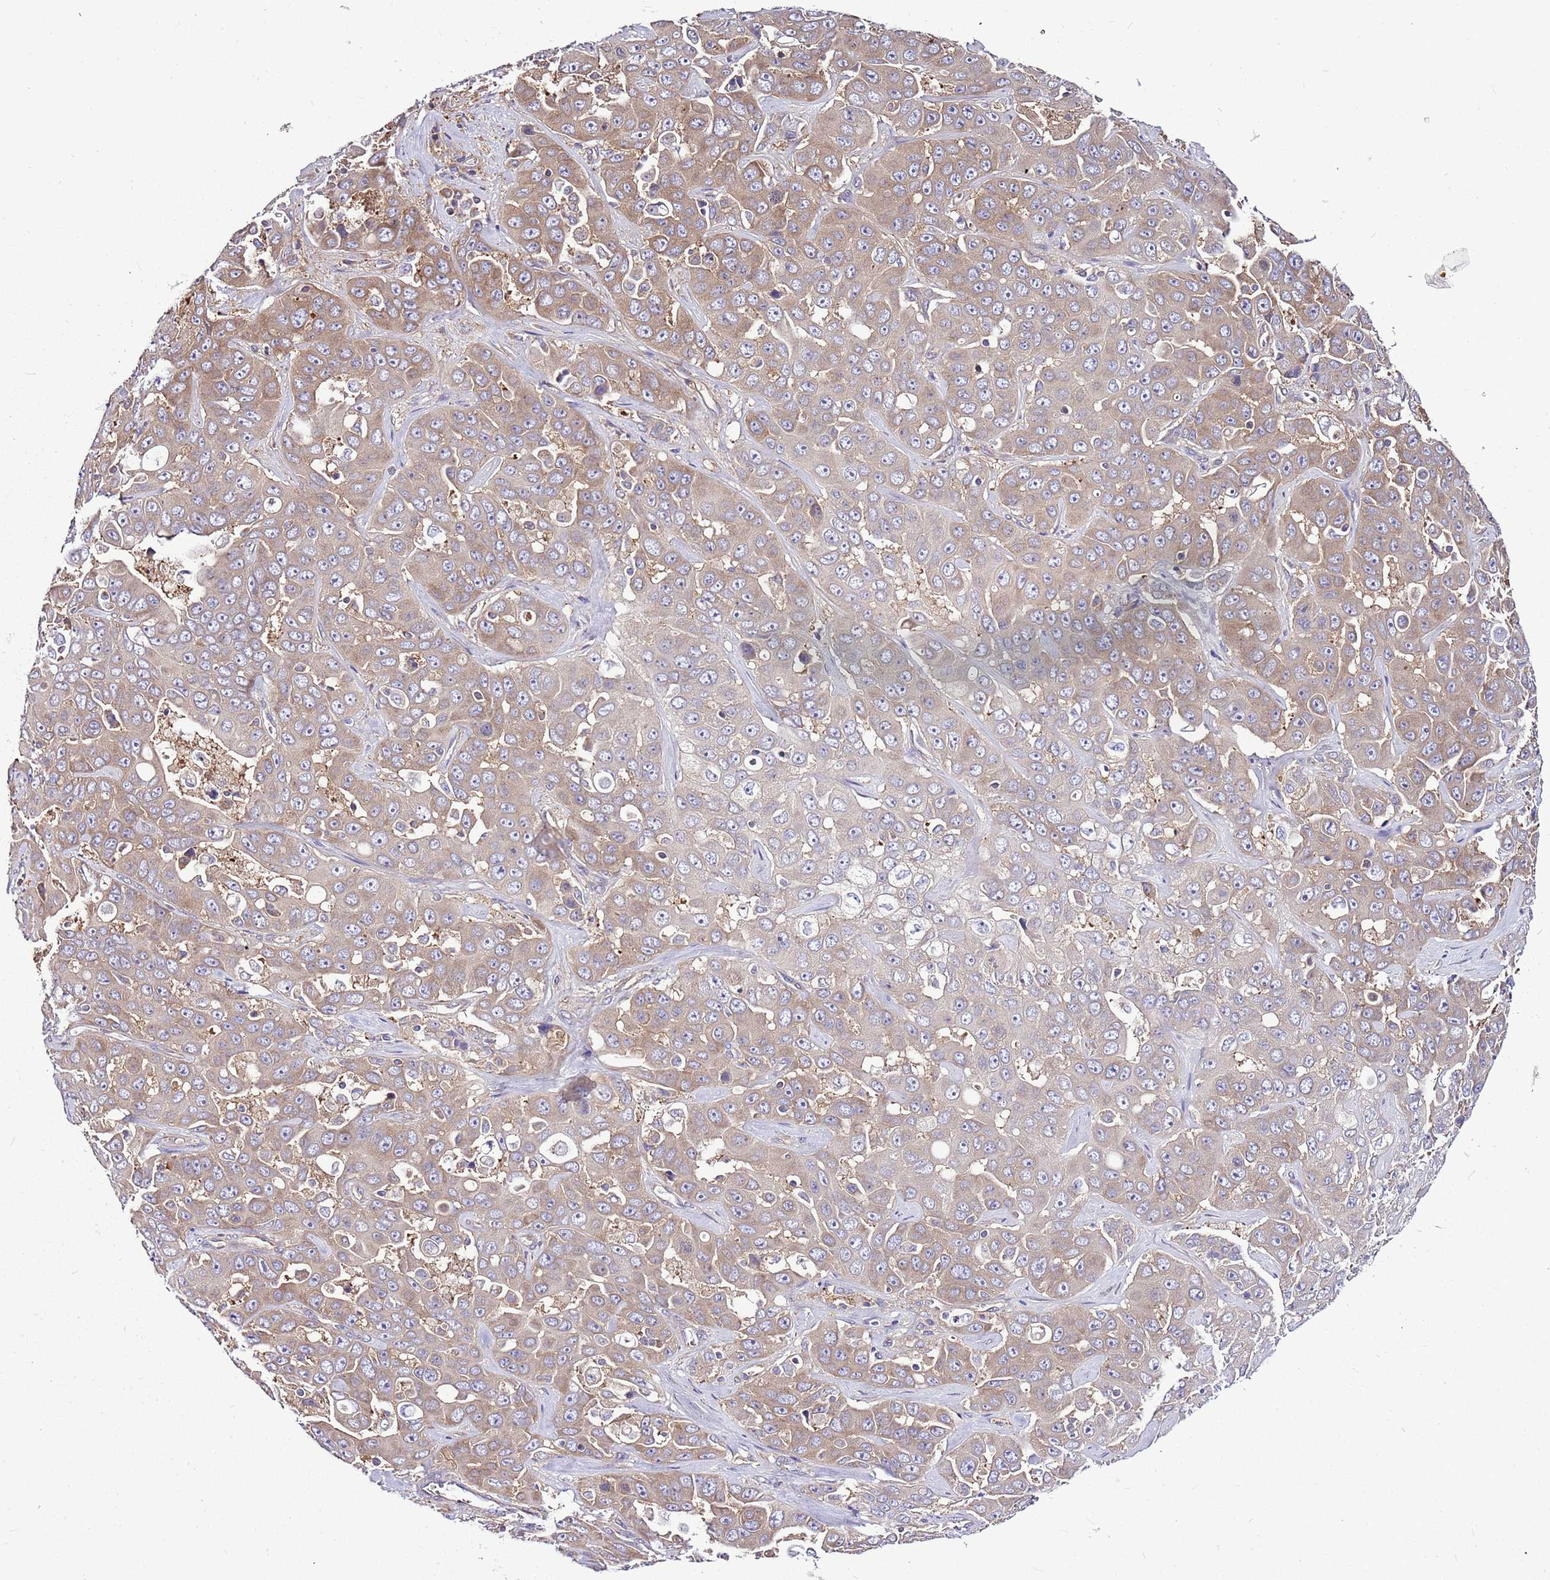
{"staining": {"intensity": "weak", "quantity": "25%-75%", "location": "cytoplasmic/membranous"}, "tissue": "liver cancer", "cell_type": "Tumor cells", "image_type": "cancer", "snomed": [{"axis": "morphology", "description": "Cholangiocarcinoma"}, {"axis": "topography", "description": "Liver"}], "caption": "Immunohistochemistry staining of cholangiocarcinoma (liver), which exhibits low levels of weak cytoplasmic/membranous staining in about 25%-75% of tumor cells indicating weak cytoplasmic/membranous protein positivity. The staining was performed using DAB (brown) for protein detection and nuclei were counterstained in hematoxylin (blue).", "gene": "ATXN2L", "patient": {"sex": "female", "age": 52}}